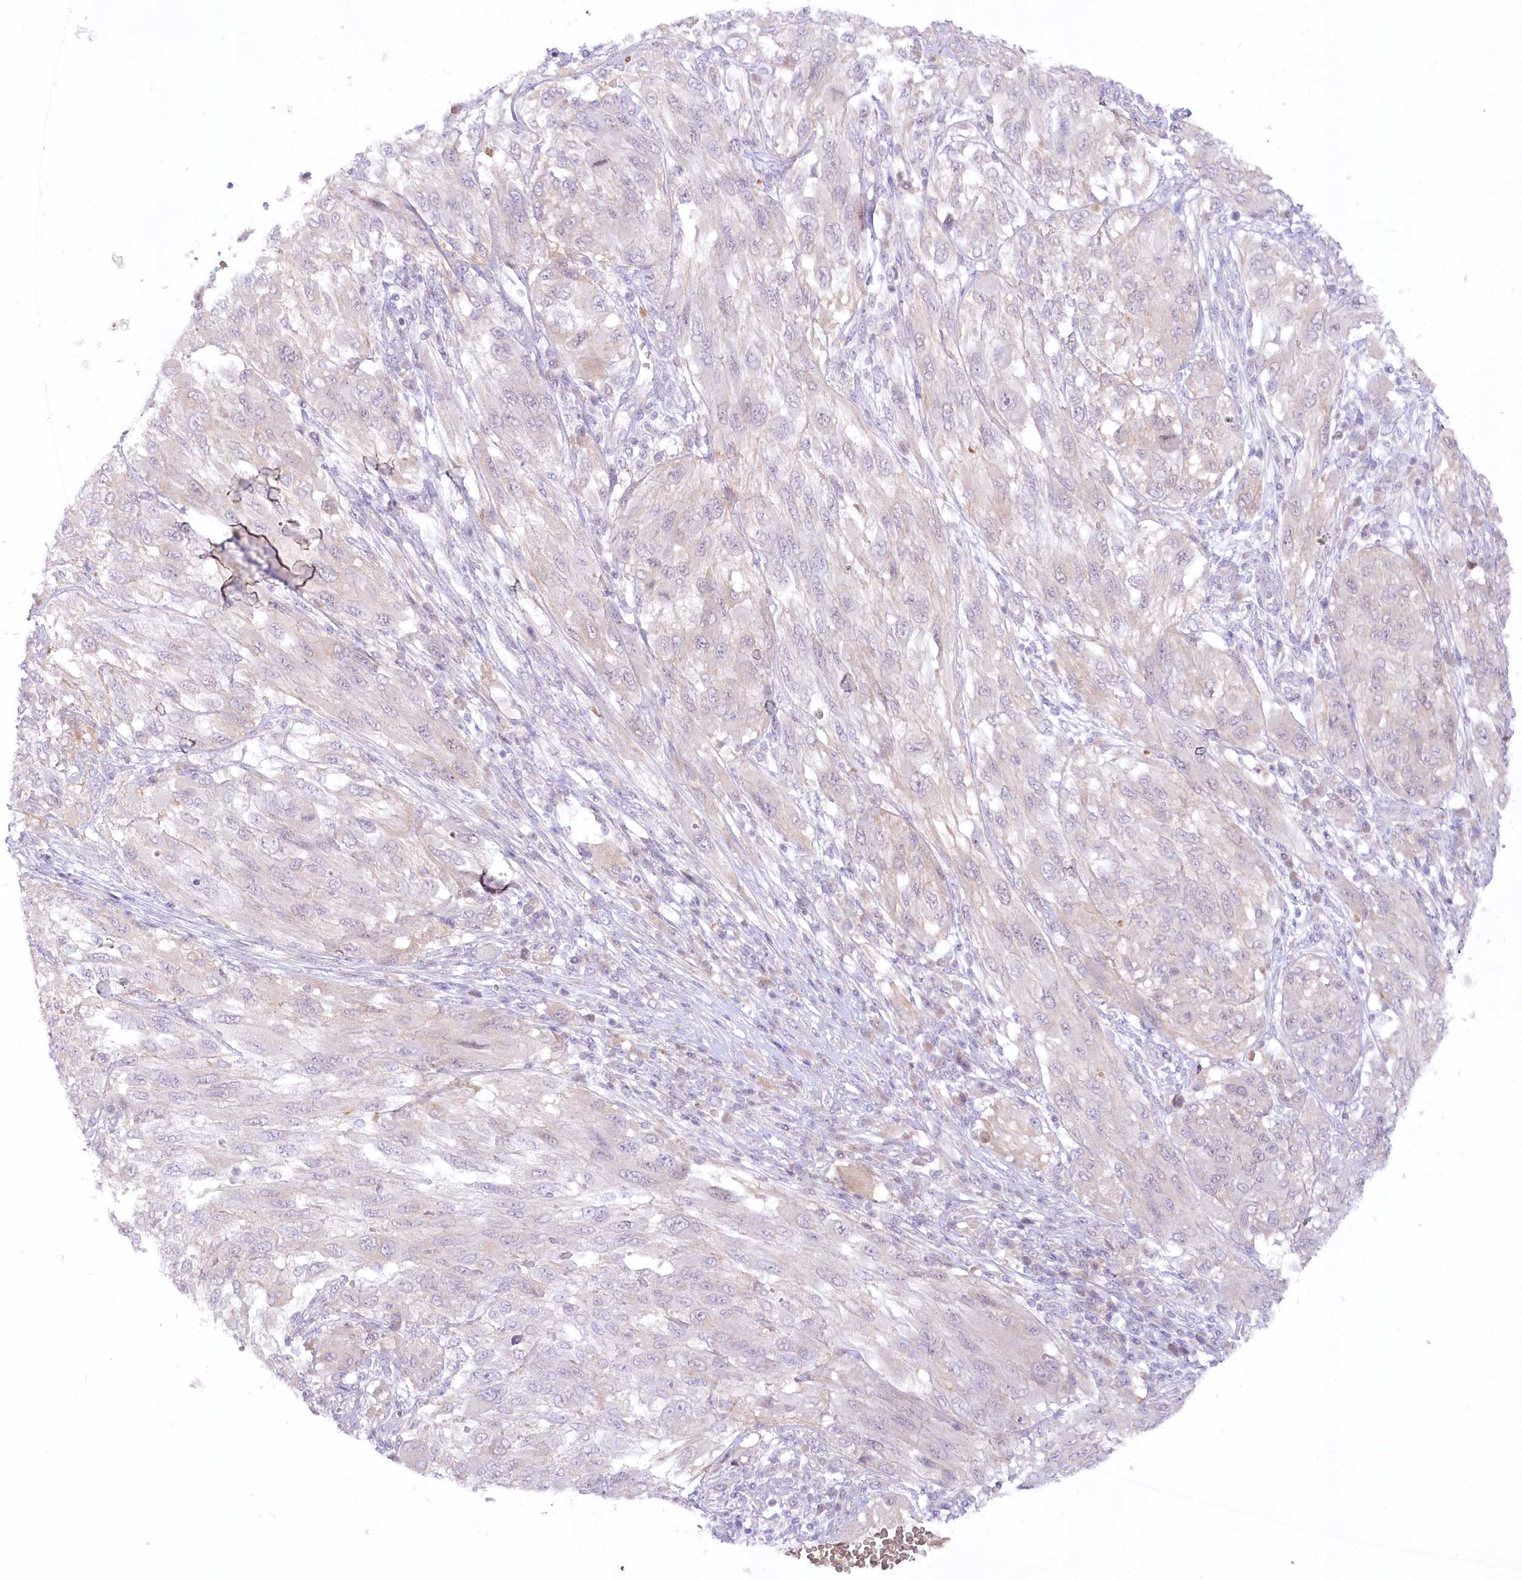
{"staining": {"intensity": "negative", "quantity": "none", "location": "none"}, "tissue": "melanoma", "cell_type": "Tumor cells", "image_type": "cancer", "snomed": [{"axis": "morphology", "description": "Malignant melanoma, NOS"}, {"axis": "topography", "description": "Skin"}], "caption": "A high-resolution micrograph shows immunohistochemistry (IHC) staining of malignant melanoma, which exhibits no significant staining in tumor cells.", "gene": "EFHC2", "patient": {"sex": "female", "age": 91}}